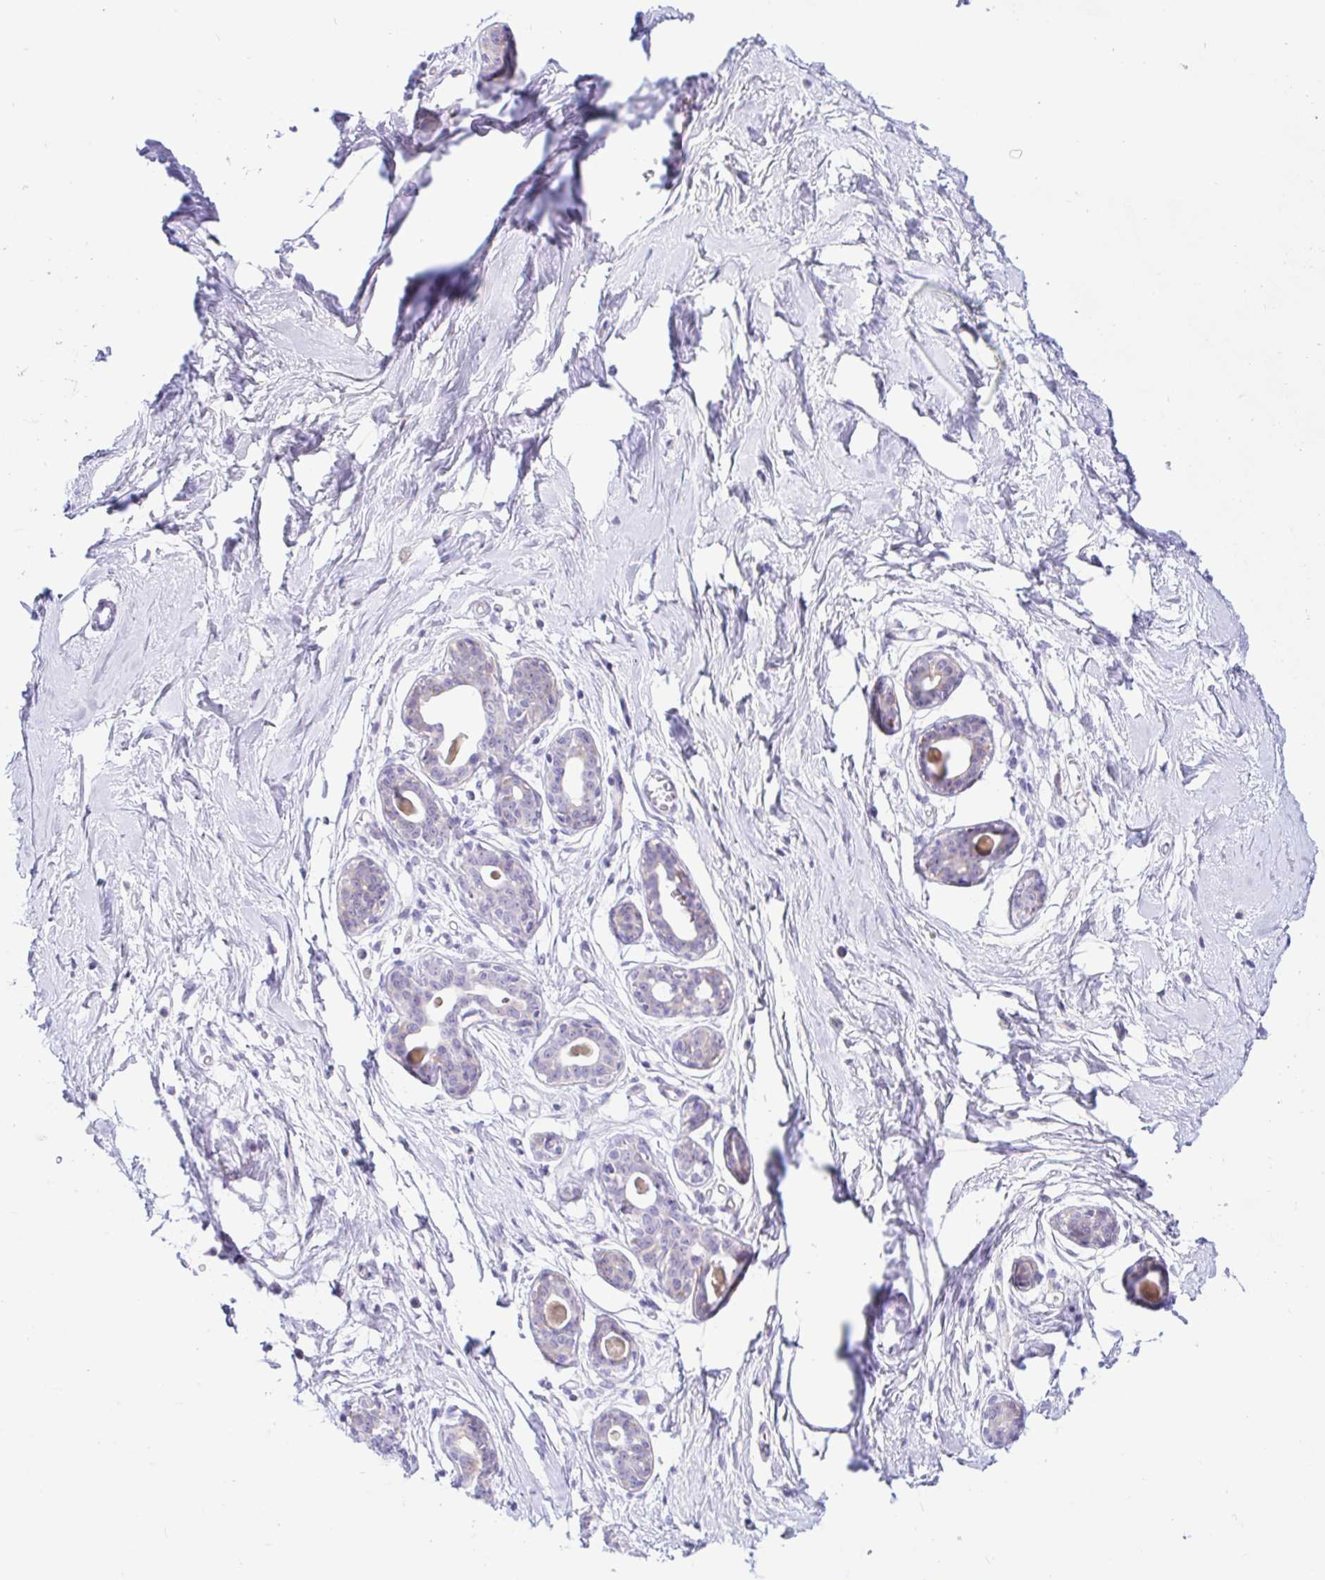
{"staining": {"intensity": "negative", "quantity": "none", "location": "none"}, "tissue": "breast", "cell_type": "Adipocytes", "image_type": "normal", "snomed": [{"axis": "morphology", "description": "Normal tissue, NOS"}, {"axis": "topography", "description": "Breast"}], "caption": "Adipocytes are negative for brown protein staining in normal breast. (DAB IHC with hematoxylin counter stain).", "gene": "PINLYP", "patient": {"sex": "female", "age": 45}}